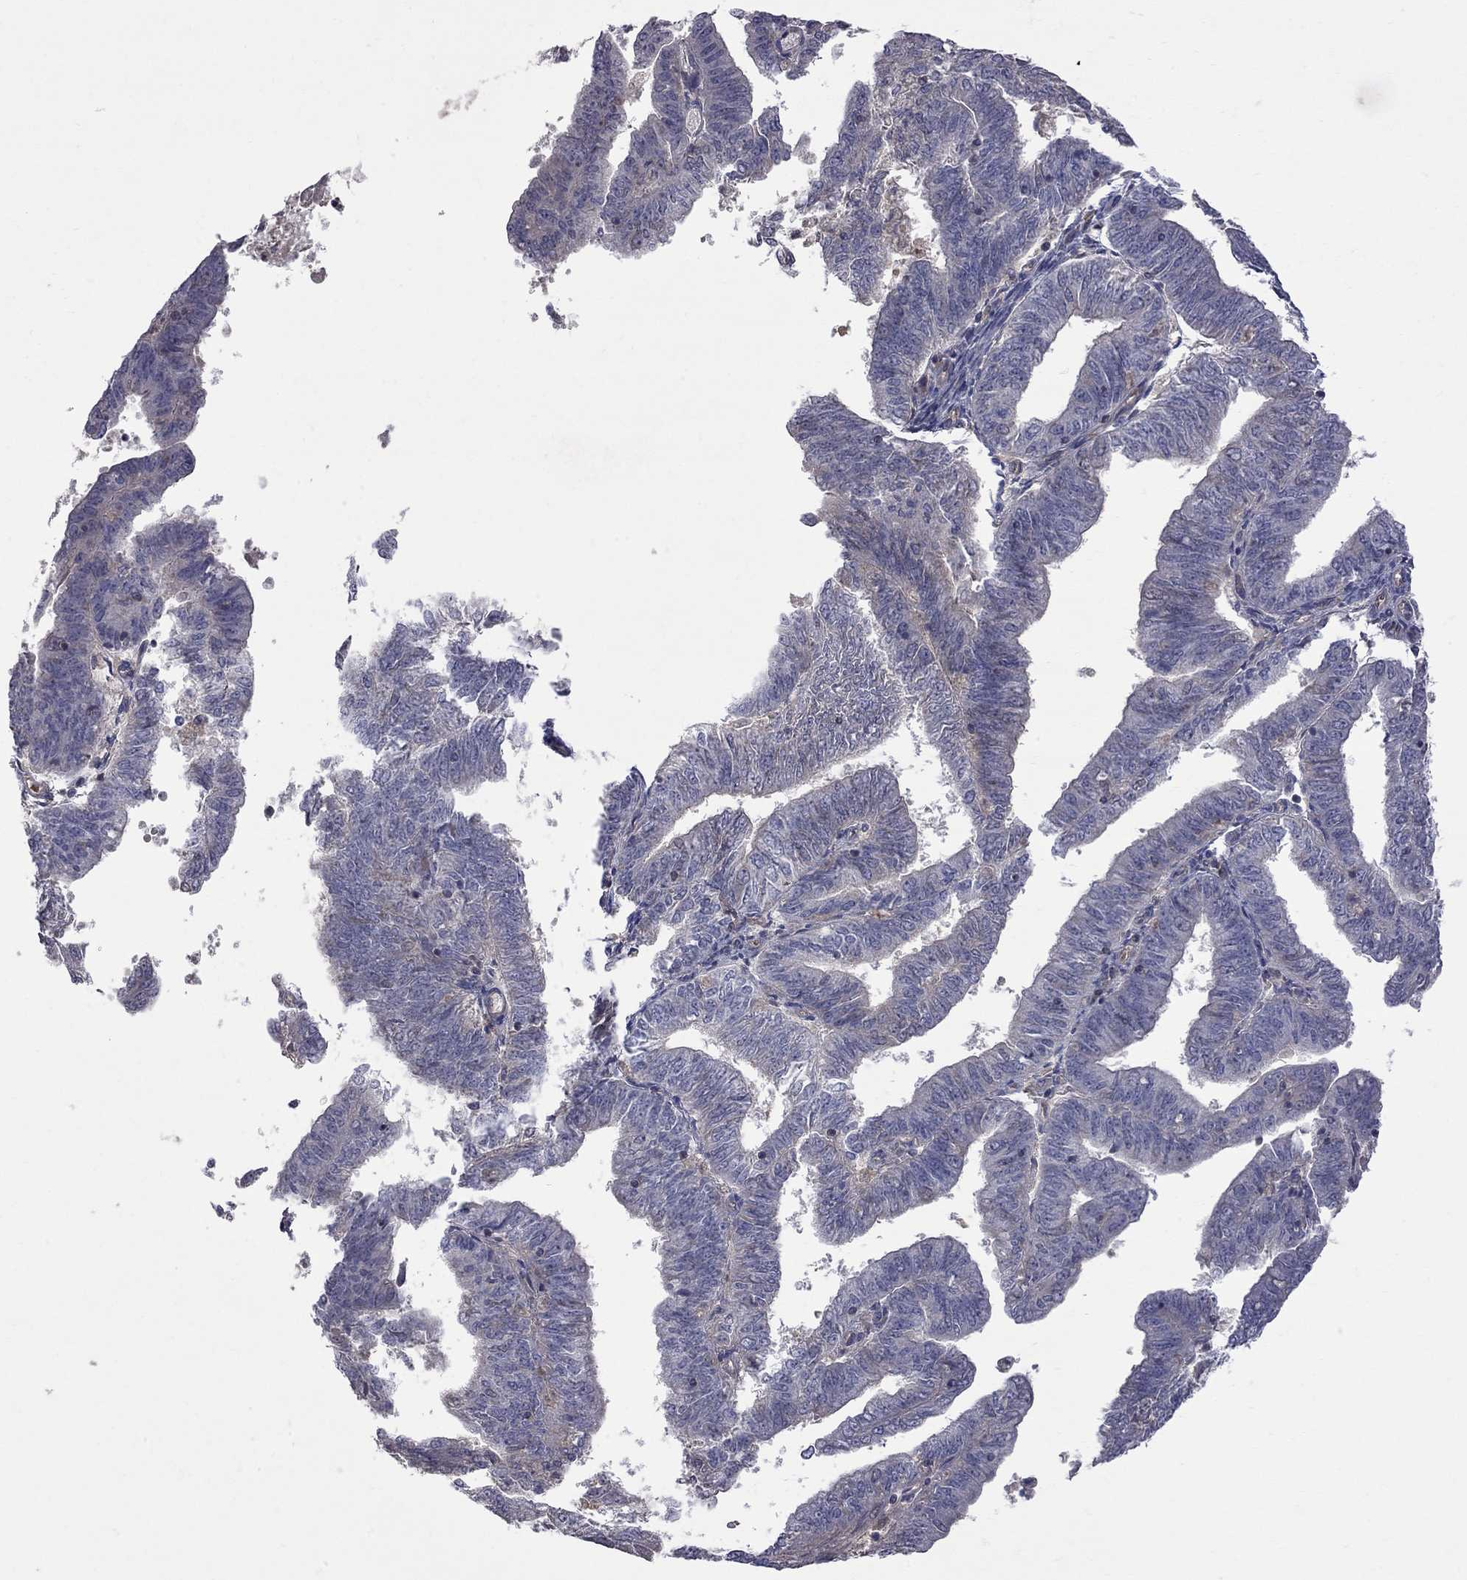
{"staining": {"intensity": "negative", "quantity": "none", "location": "none"}, "tissue": "endometrial cancer", "cell_type": "Tumor cells", "image_type": "cancer", "snomed": [{"axis": "morphology", "description": "Adenocarcinoma, NOS"}, {"axis": "topography", "description": "Endometrium"}], "caption": "Endometrial adenocarcinoma was stained to show a protein in brown. There is no significant expression in tumor cells. (IHC, brightfield microscopy, high magnification).", "gene": "ABI3", "patient": {"sex": "female", "age": 82}}